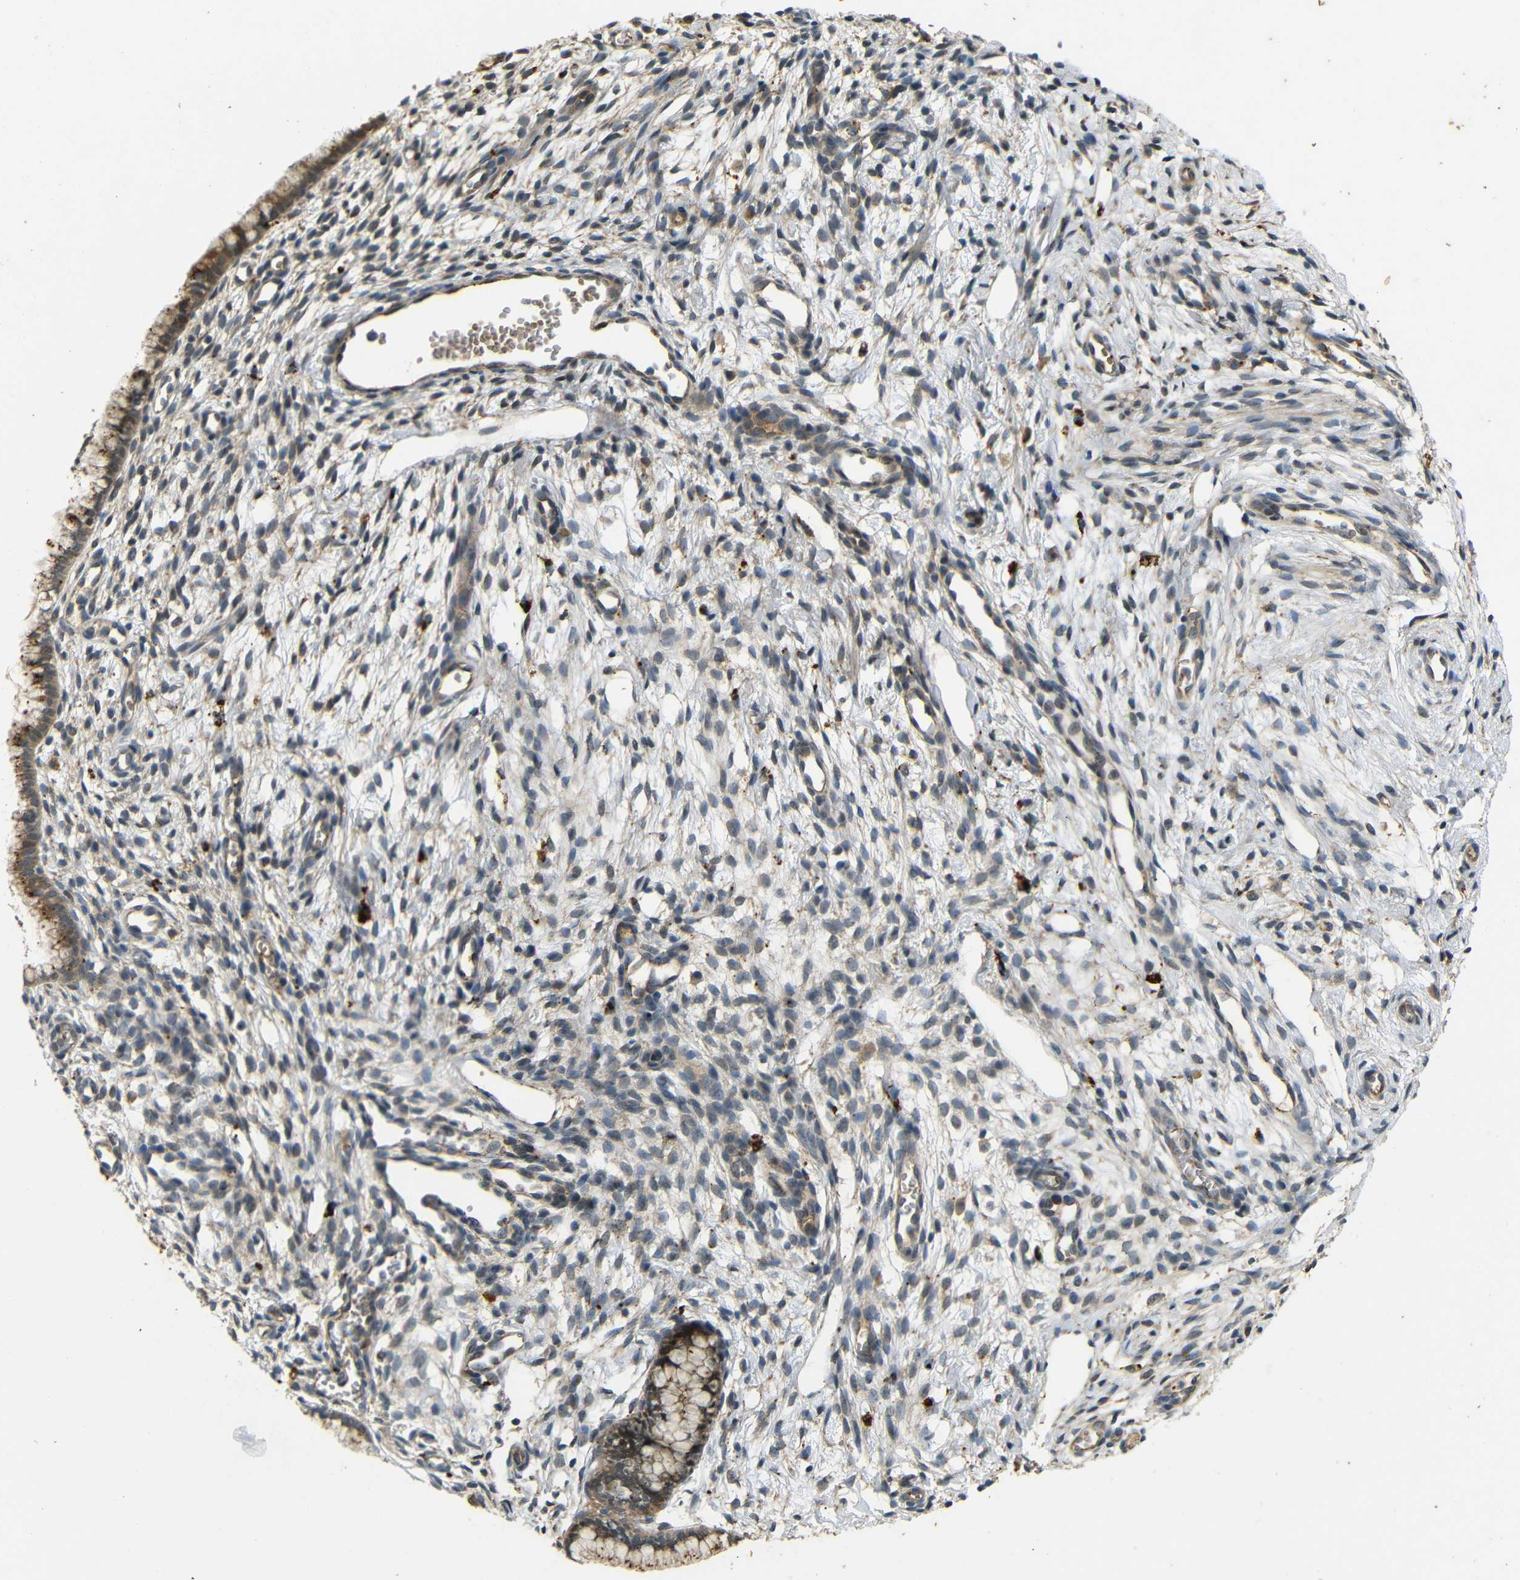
{"staining": {"intensity": "moderate", "quantity": ">75%", "location": "cytoplasmic/membranous"}, "tissue": "cervix", "cell_type": "Glandular cells", "image_type": "normal", "snomed": [{"axis": "morphology", "description": "Normal tissue, NOS"}, {"axis": "topography", "description": "Cervix"}], "caption": "Normal cervix was stained to show a protein in brown. There is medium levels of moderate cytoplasmic/membranous positivity in approximately >75% of glandular cells. (DAB (3,3'-diaminobenzidine) IHC, brown staining for protein, blue staining for nuclei).", "gene": "ATP7A", "patient": {"sex": "female", "age": 65}}